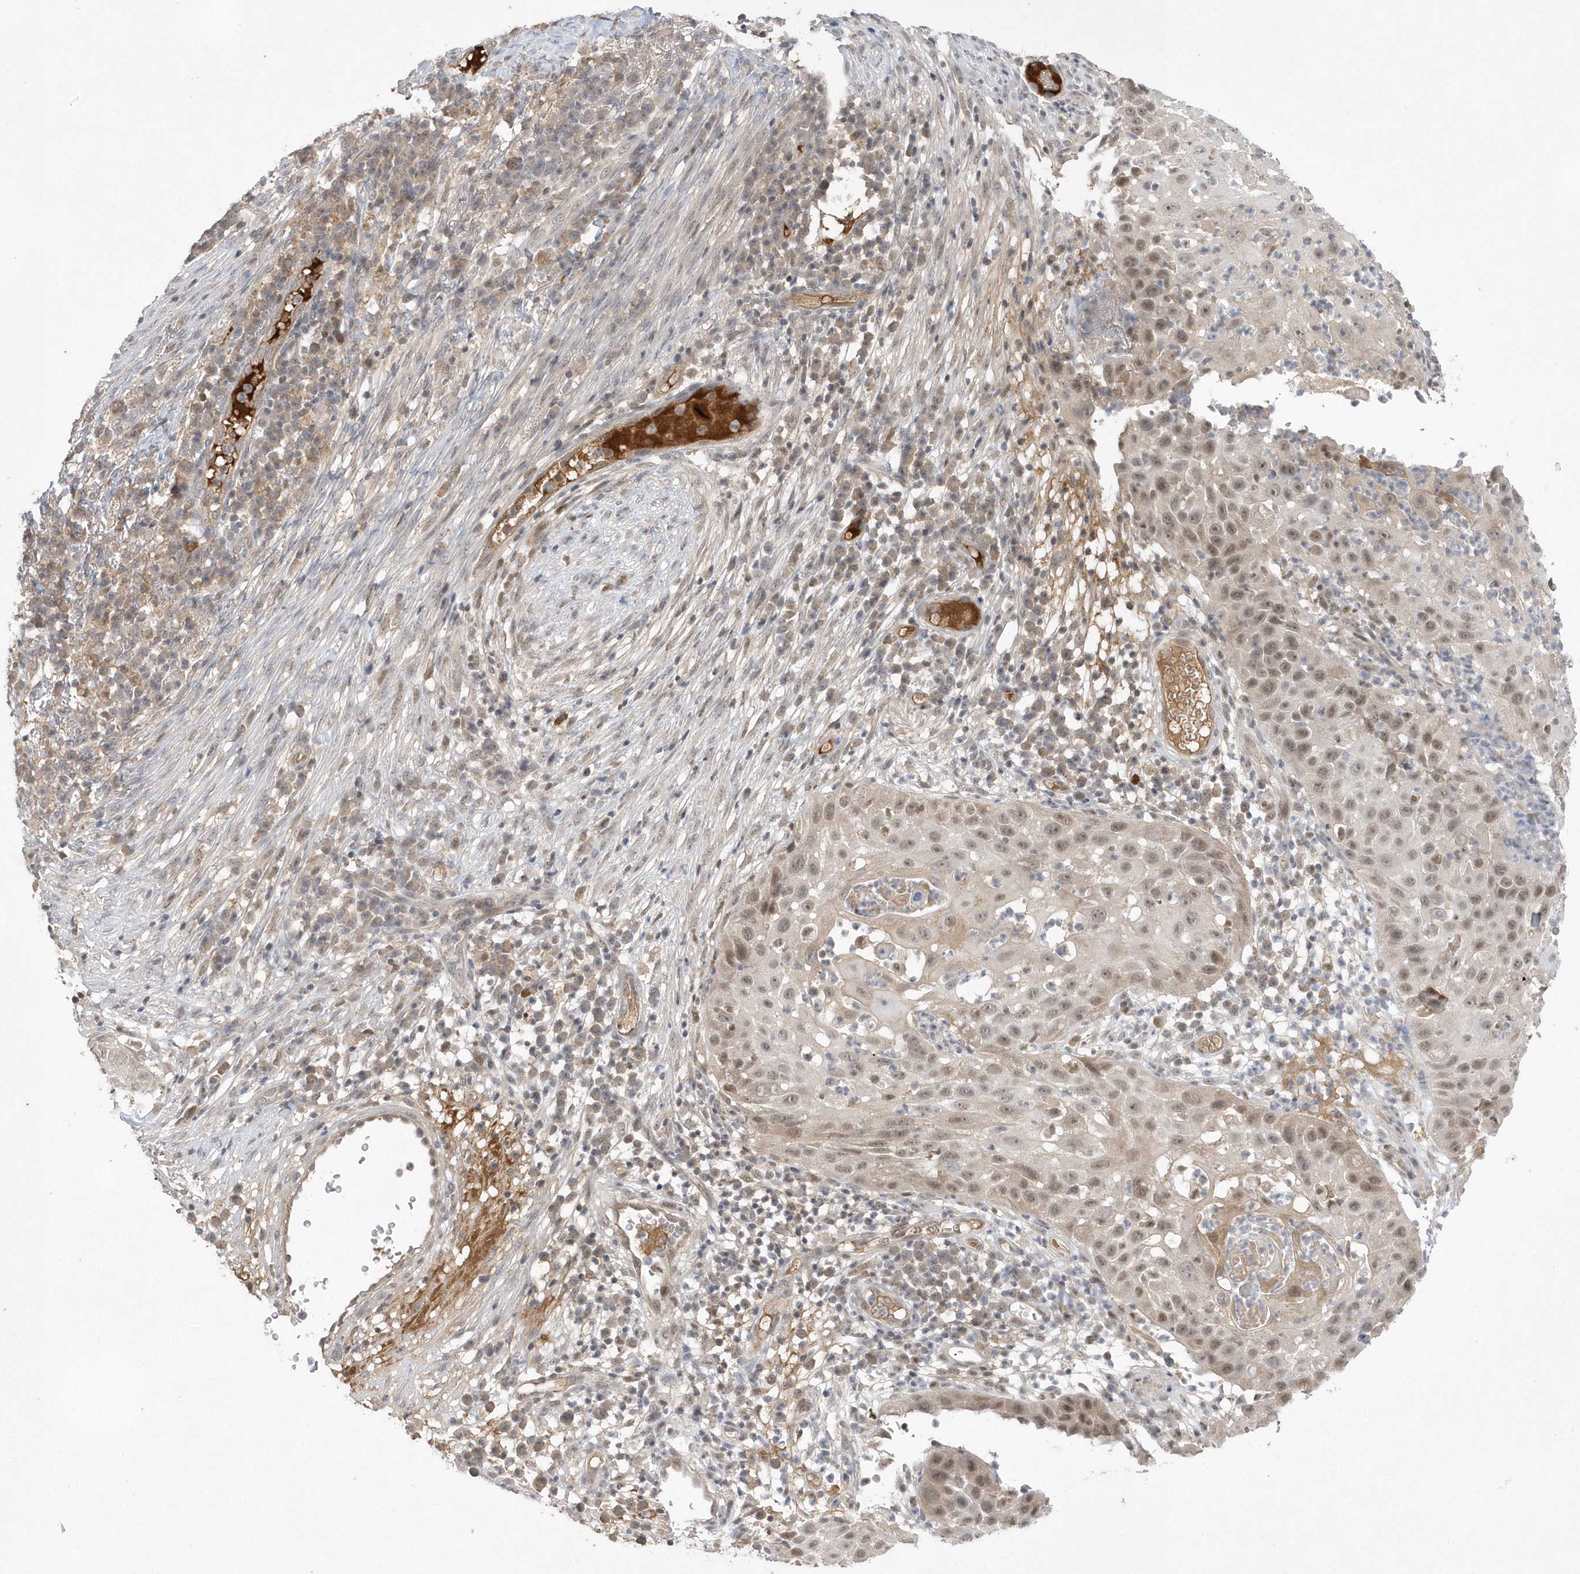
{"staining": {"intensity": "weak", "quantity": "25%-75%", "location": "cytoplasmic/membranous,nuclear"}, "tissue": "skin cancer", "cell_type": "Tumor cells", "image_type": "cancer", "snomed": [{"axis": "morphology", "description": "Squamous cell carcinoma, NOS"}, {"axis": "topography", "description": "Skin"}], "caption": "Tumor cells show weak cytoplasmic/membranous and nuclear staining in approximately 25%-75% of cells in skin squamous cell carcinoma.", "gene": "TMEM132B", "patient": {"sex": "female", "age": 44}}